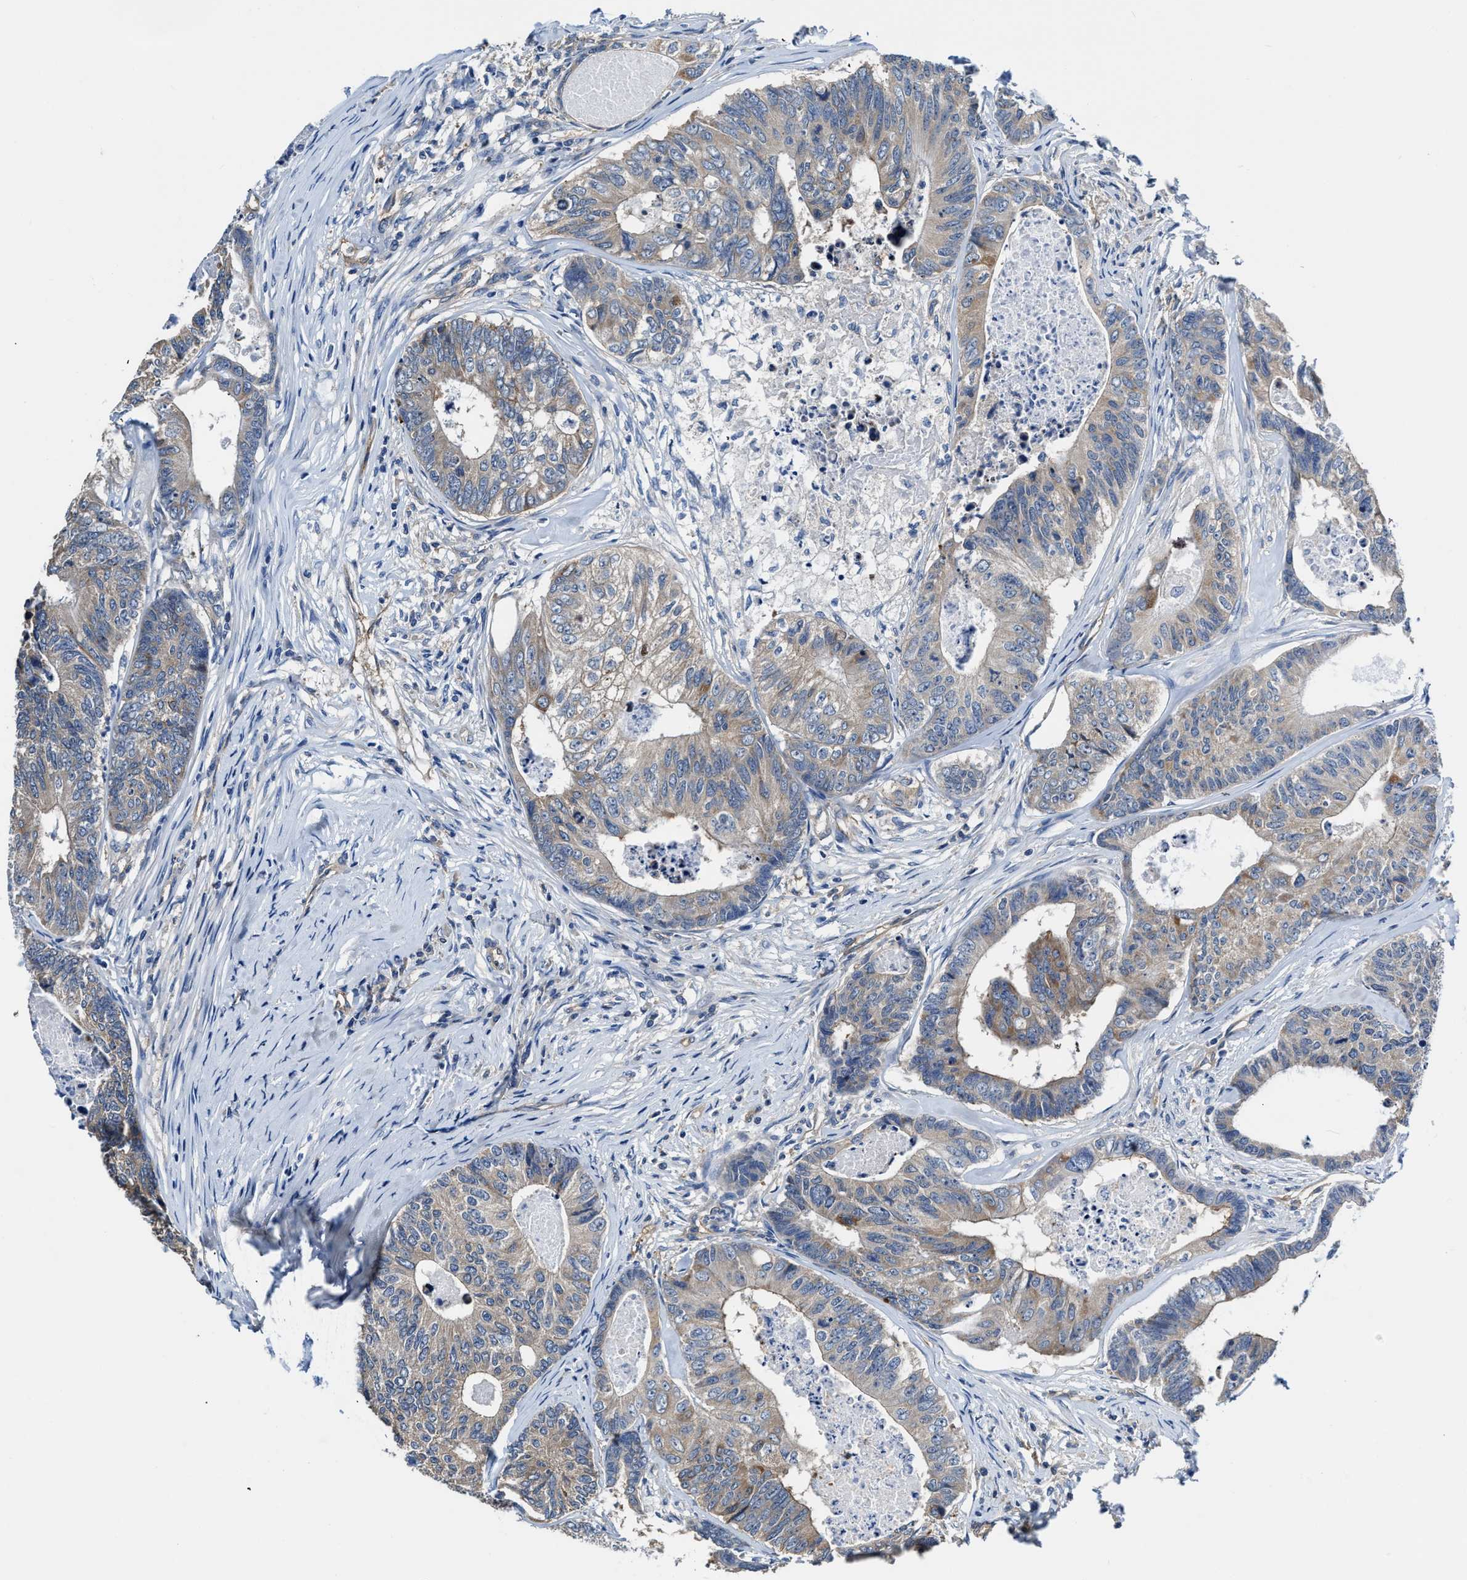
{"staining": {"intensity": "moderate", "quantity": ">75%", "location": "cytoplasmic/membranous"}, "tissue": "colorectal cancer", "cell_type": "Tumor cells", "image_type": "cancer", "snomed": [{"axis": "morphology", "description": "Adenocarcinoma, NOS"}, {"axis": "topography", "description": "Colon"}], "caption": "Approximately >75% of tumor cells in colorectal cancer show moderate cytoplasmic/membranous protein expression as visualized by brown immunohistochemical staining.", "gene": "C22orf42", "patient": {"sex": "female", "age": 67}}